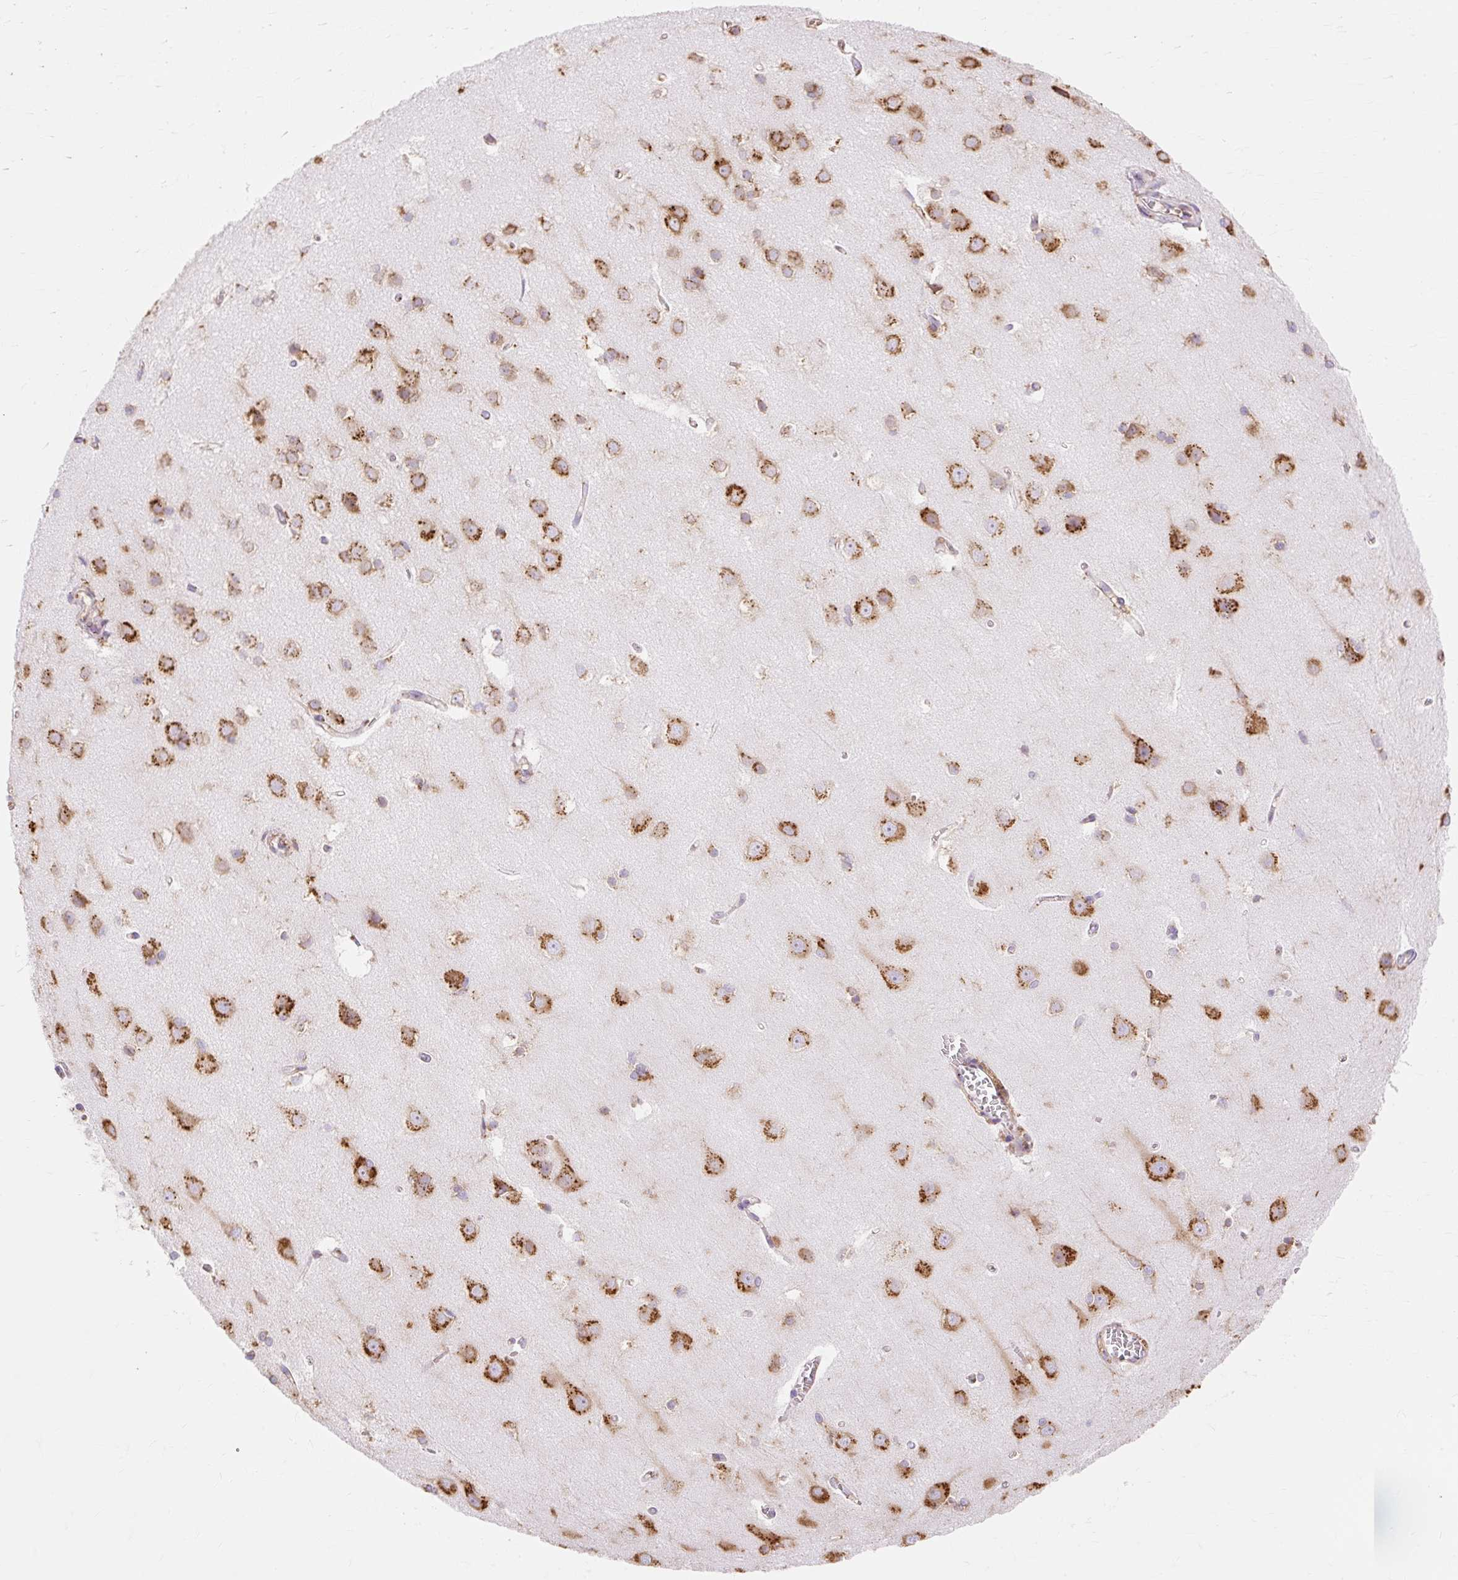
{"staining": {"intensity": "weak", "quantity": "25%-75%", "location": "cytoplasmic/membranous"}, "tissue": "cerebral cortex", "cell_type": "Endothelial cells", "image_type": "normal", "snomed": [{"axis": "morphology", "description": "Normal tissue, NOS"}, {"axis": "topography", "description": "Cerebral cortex"}], "caption": "Immunohistochemistry (IHC) micrograph of benign human cerebral cortex stained for a protein (brown), which reveals low levels of weak cytoplasmic/membranous expression in approximately 25%-75% of endothelial cells.", "gene": "ENSG00000260836", "patient": {"sex": "male", "age": 37}}